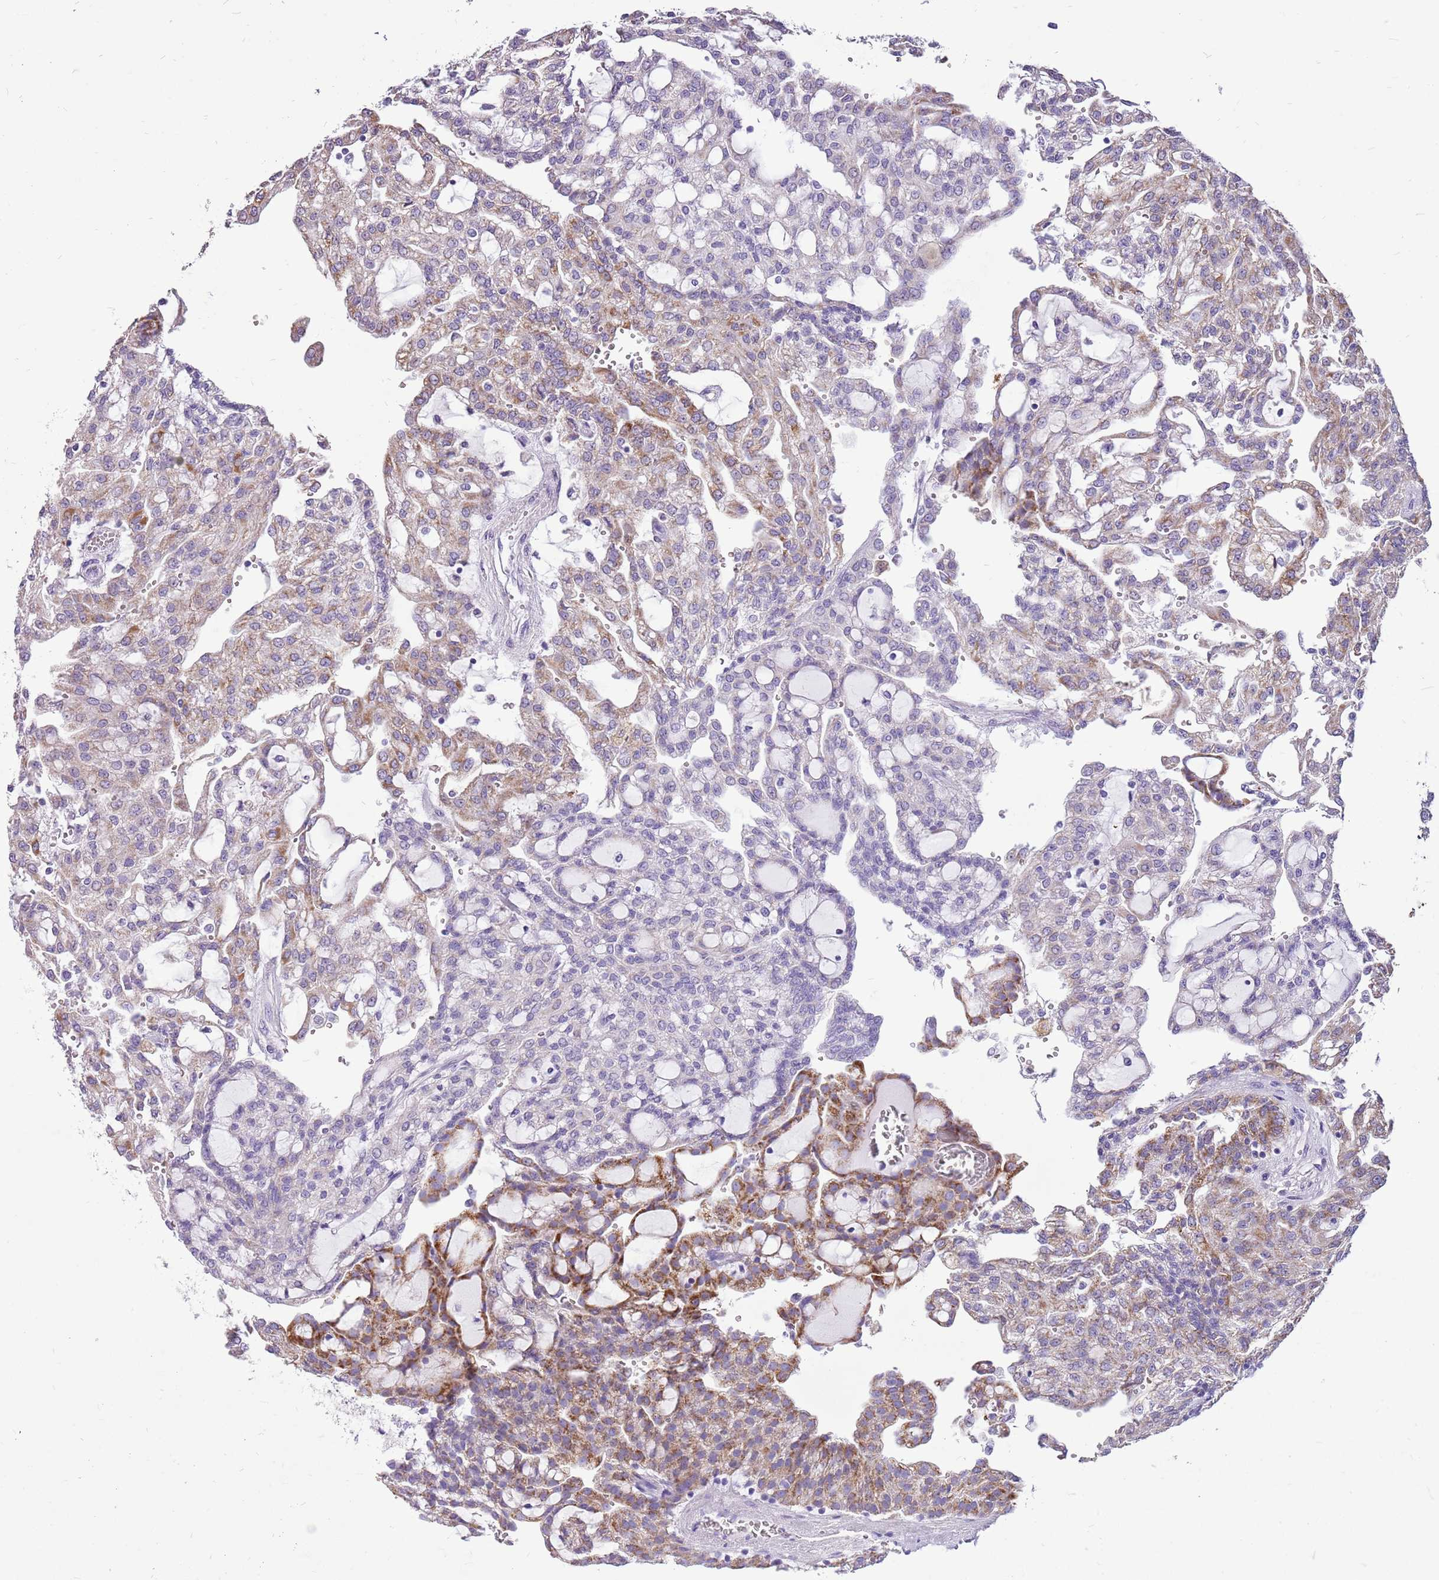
{"staining": {"intensity": "moderate", "quantity": "<25%", "location": "cytoplasmic/membranous"}, "tissue": "renal cancer", "cell_type": "Tumor cells", "image_type": "cancer", "snomed": [{"axis": "morphology", "description": "Adenocarcinoma, NOS"}, {"axis": "topography", "description": "Kidney"}], "caption": "Brown immunohistochemical staining in human renal adenocarcinoma displays moderate cytoplasmic/membranous expression in about <25% of tumor cells.", "gene": "ACSS3", "patient": {"sex": "male", "age": 63}}